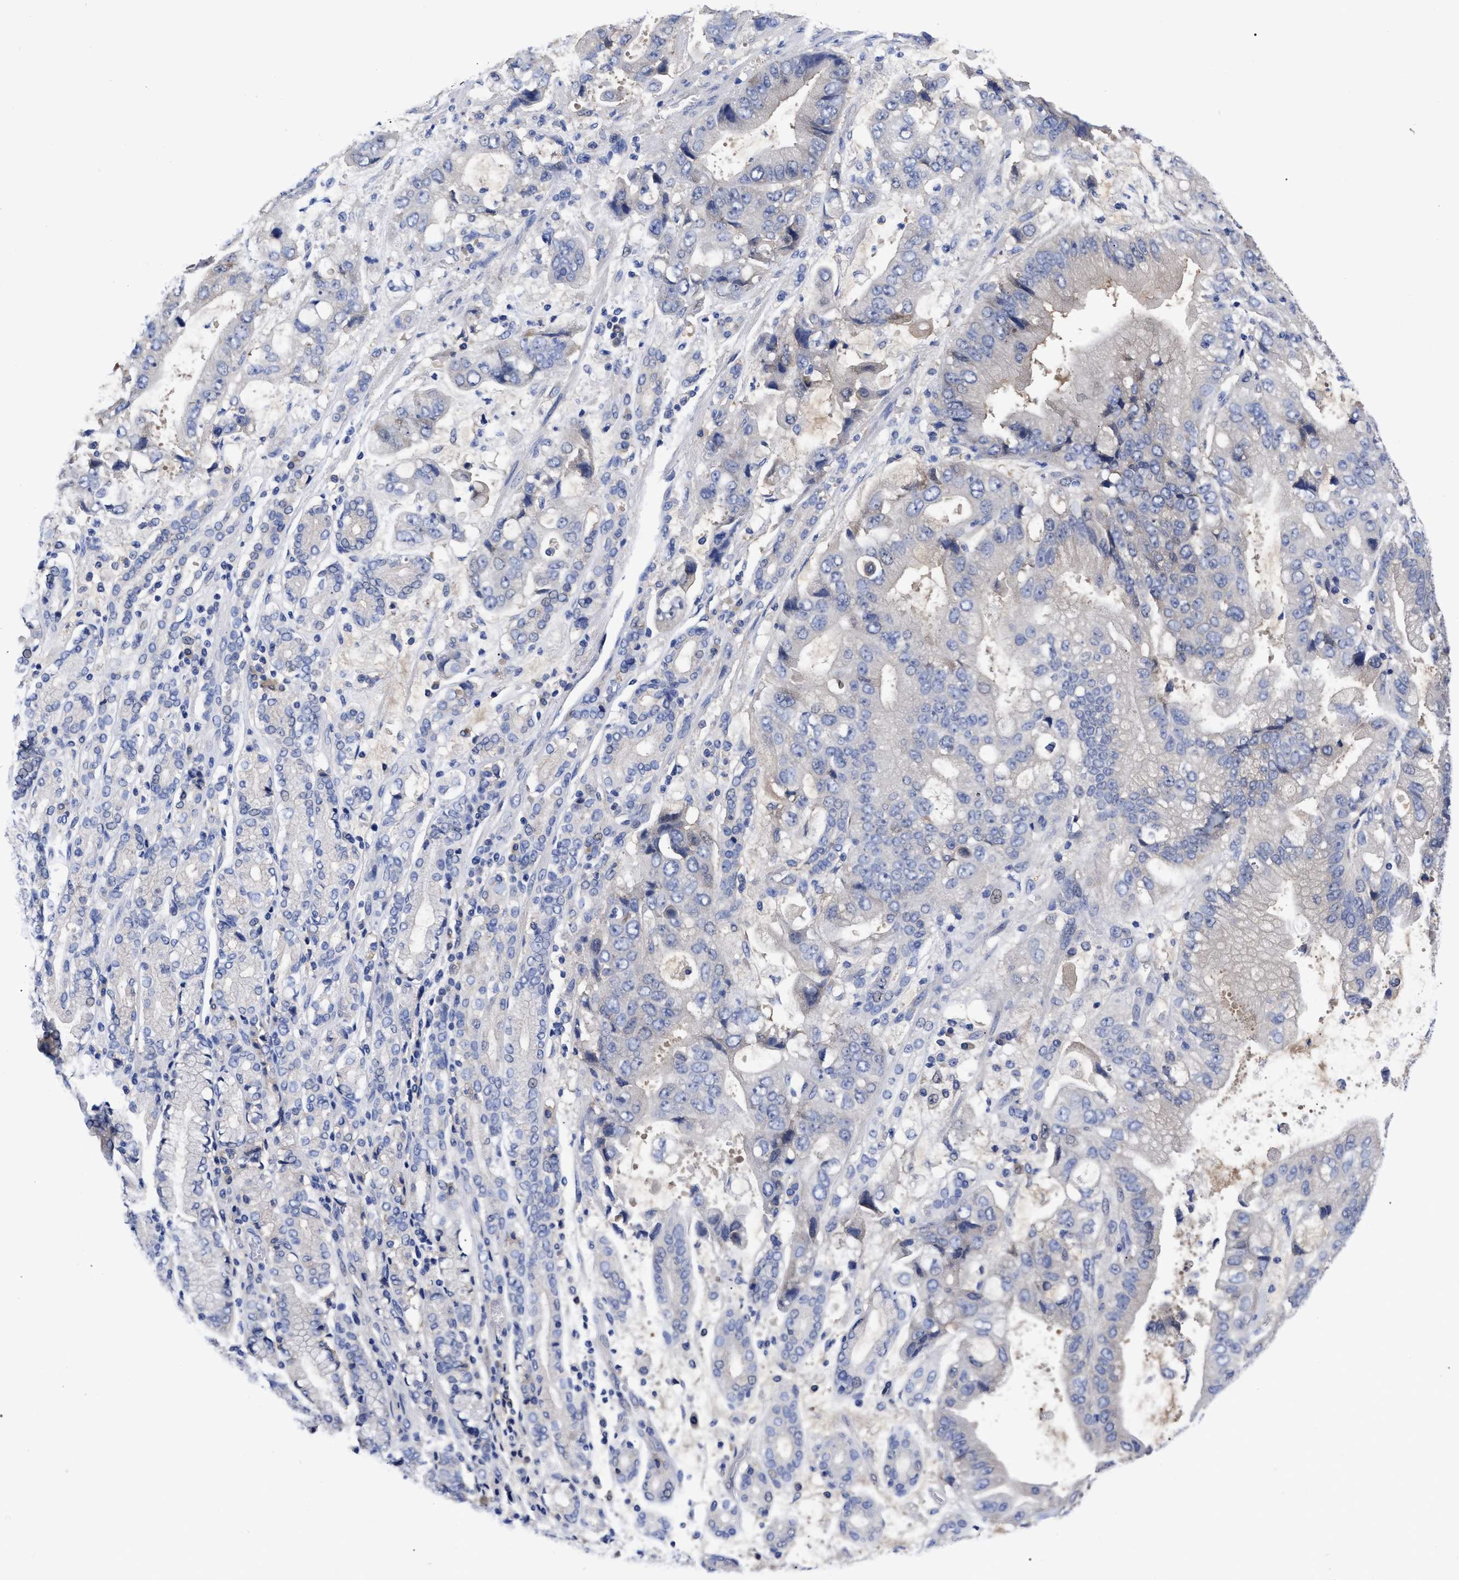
{"staining": {"intensity": "negative", "quantity": "none", "location": "none"}, "tissue": "stomach cancer", "cell_type": "Tumor cells", "image_type": "cancer", "snomed": [{"axis": "morphology", "description": "Normal tissue, NOS"}, {"axis": "morphology", "description": "Adenocarcinoma, NOS"}, {"axis": "topography", "description": "Stomach"}], "caption": "IHC of human stomach adenocarcinoma exhibits no expression in tumor cells. The staining was performed using DAB to visualize the protein expression in brown, while the nuclei were stained in blue with hematoxylin (Magnification: 20x).", "gene": "RBKS", "patient": {"sex": "male", "age": 62}}